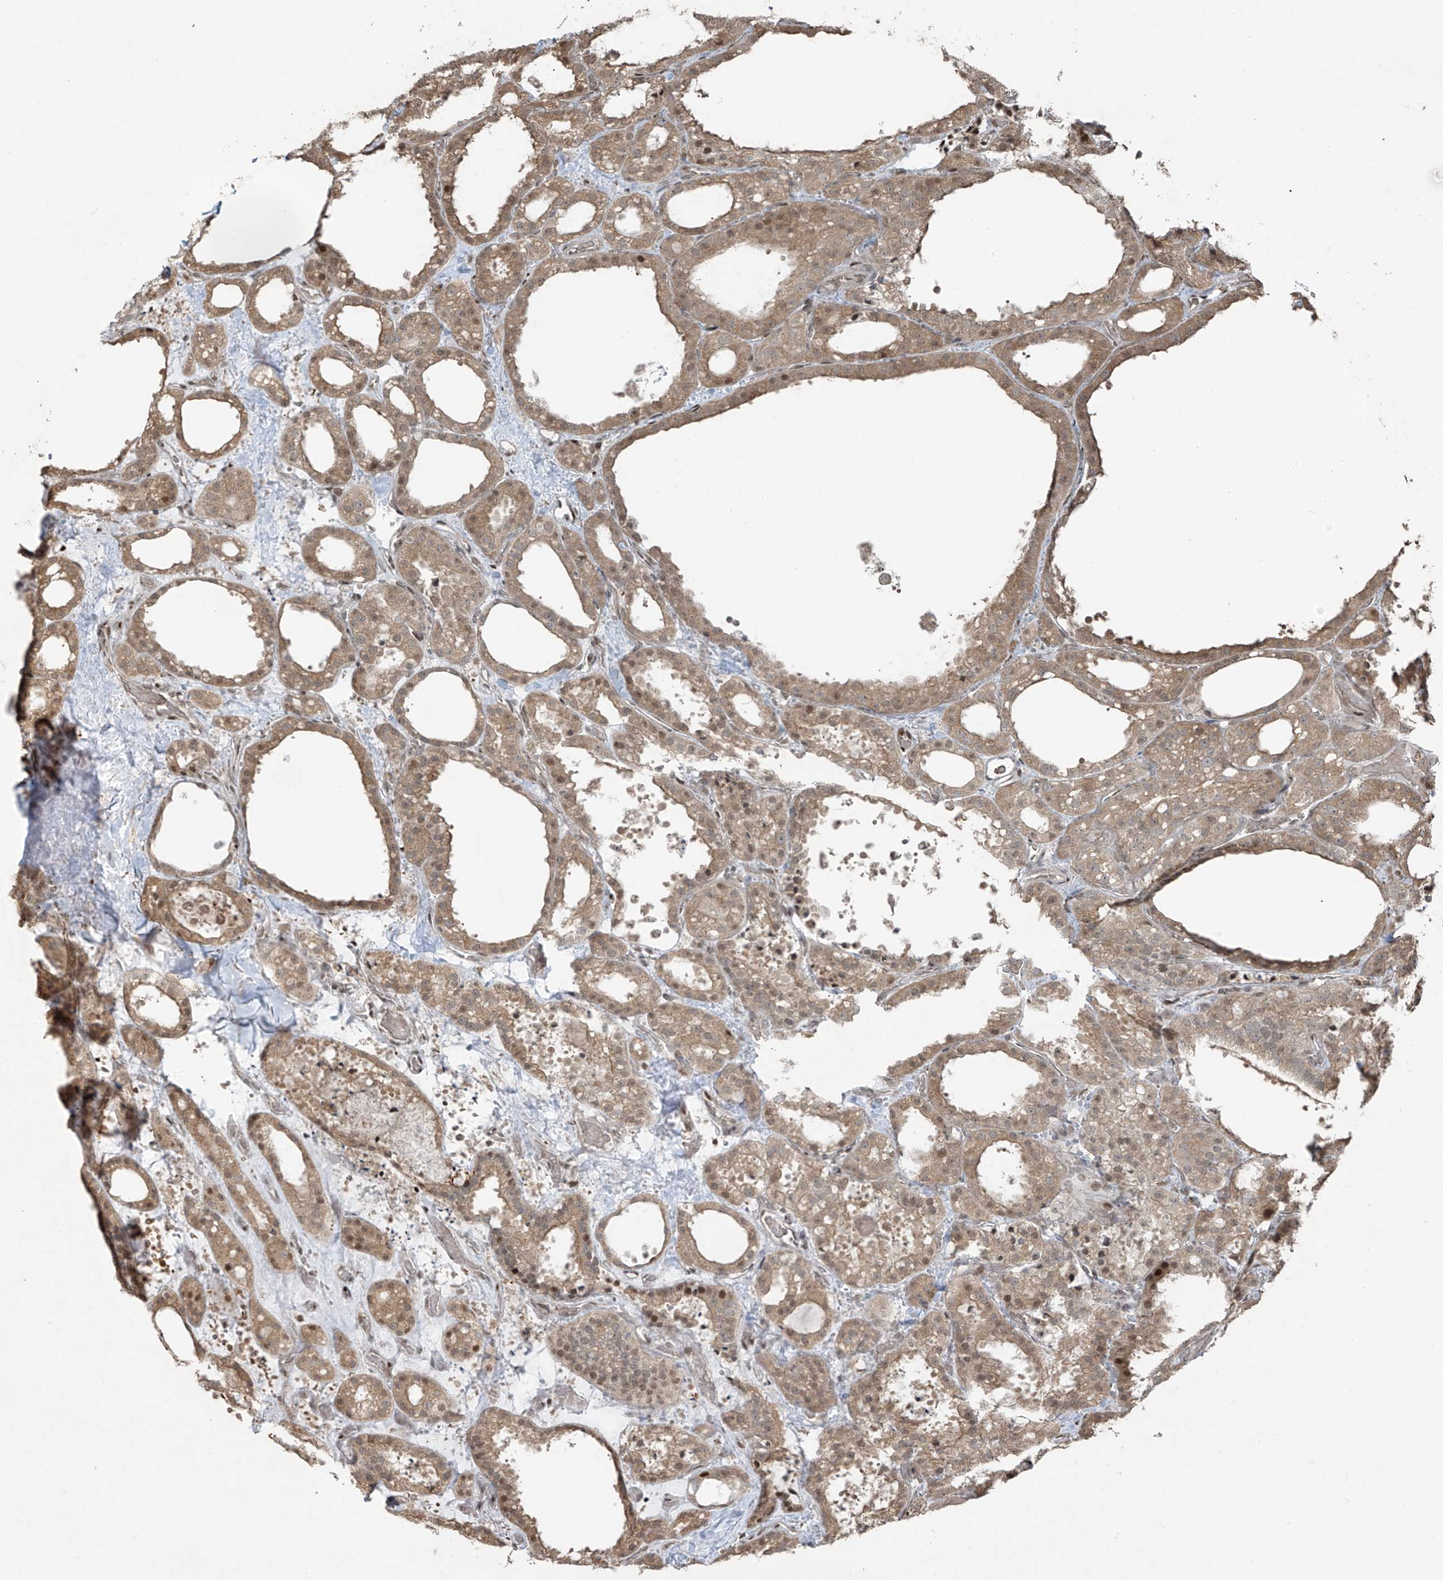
{"staining": {"intensity": "moderate", "quantity": ">75%", "location": "cytoplasmic/membranous,nuclear"}, "tissue": "thyroid cancer", "cell_type": "Tumor cells", "image_type": "cancer", "snomed": [{"axis": "morphology", "description": "Papillary adenocarcinoma, NOS"}, {"axis": "topography", "description": "Thyroid gland"}], "caption": "DAB immunohistochemical staining of thyroid cancer reveals moderate cytoplasmic/membranous and nuclear protein positivity in about >75% of tumor cells. The protein is stained brown, and the nuclei are stained in blue (DAB (3,3'-diaminobenzidine) IHC with brightfield microscopy, high magnification).", "gene": "TTC22", "patient": {"sex": "male", "age": 77}}